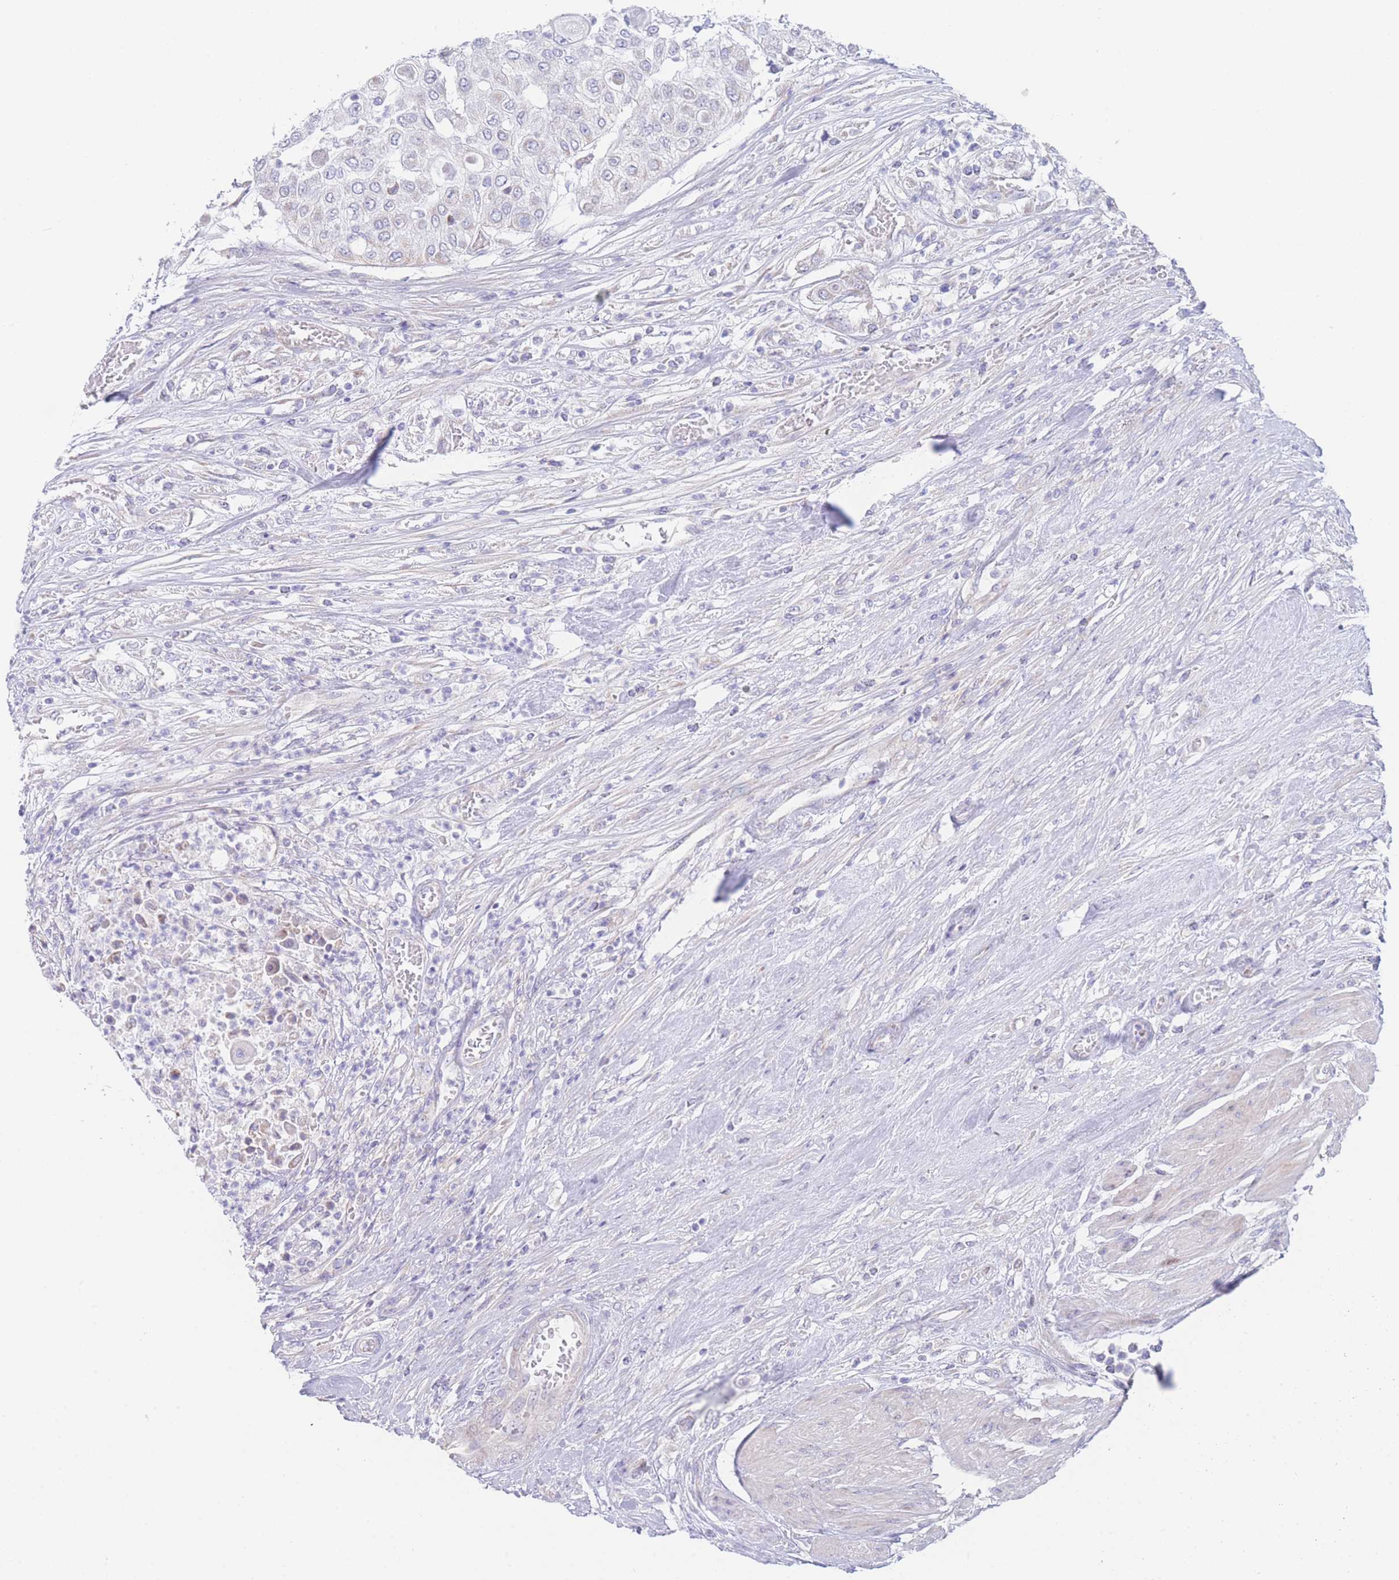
{"staining": {"intensity": "negative", "quantity": "none", "location": "none"}, "tissue": "urothelial cancer", "cell_type": "Tumor cells", "image_type": "cancer", "snomed": [{"axis": "morphology", "description": "Urothelial carcinoma, High grade"}, {"axis": "topography", "description": "Urinary bladder"}], "caption": "Human high-grade urothelial carcinoma stained for a protein using immunohistochemistry (IHC) exhibits no positivity in tumor cells.", "gene": "GPAM", "patient": {"sex": "female", "age": 79}}